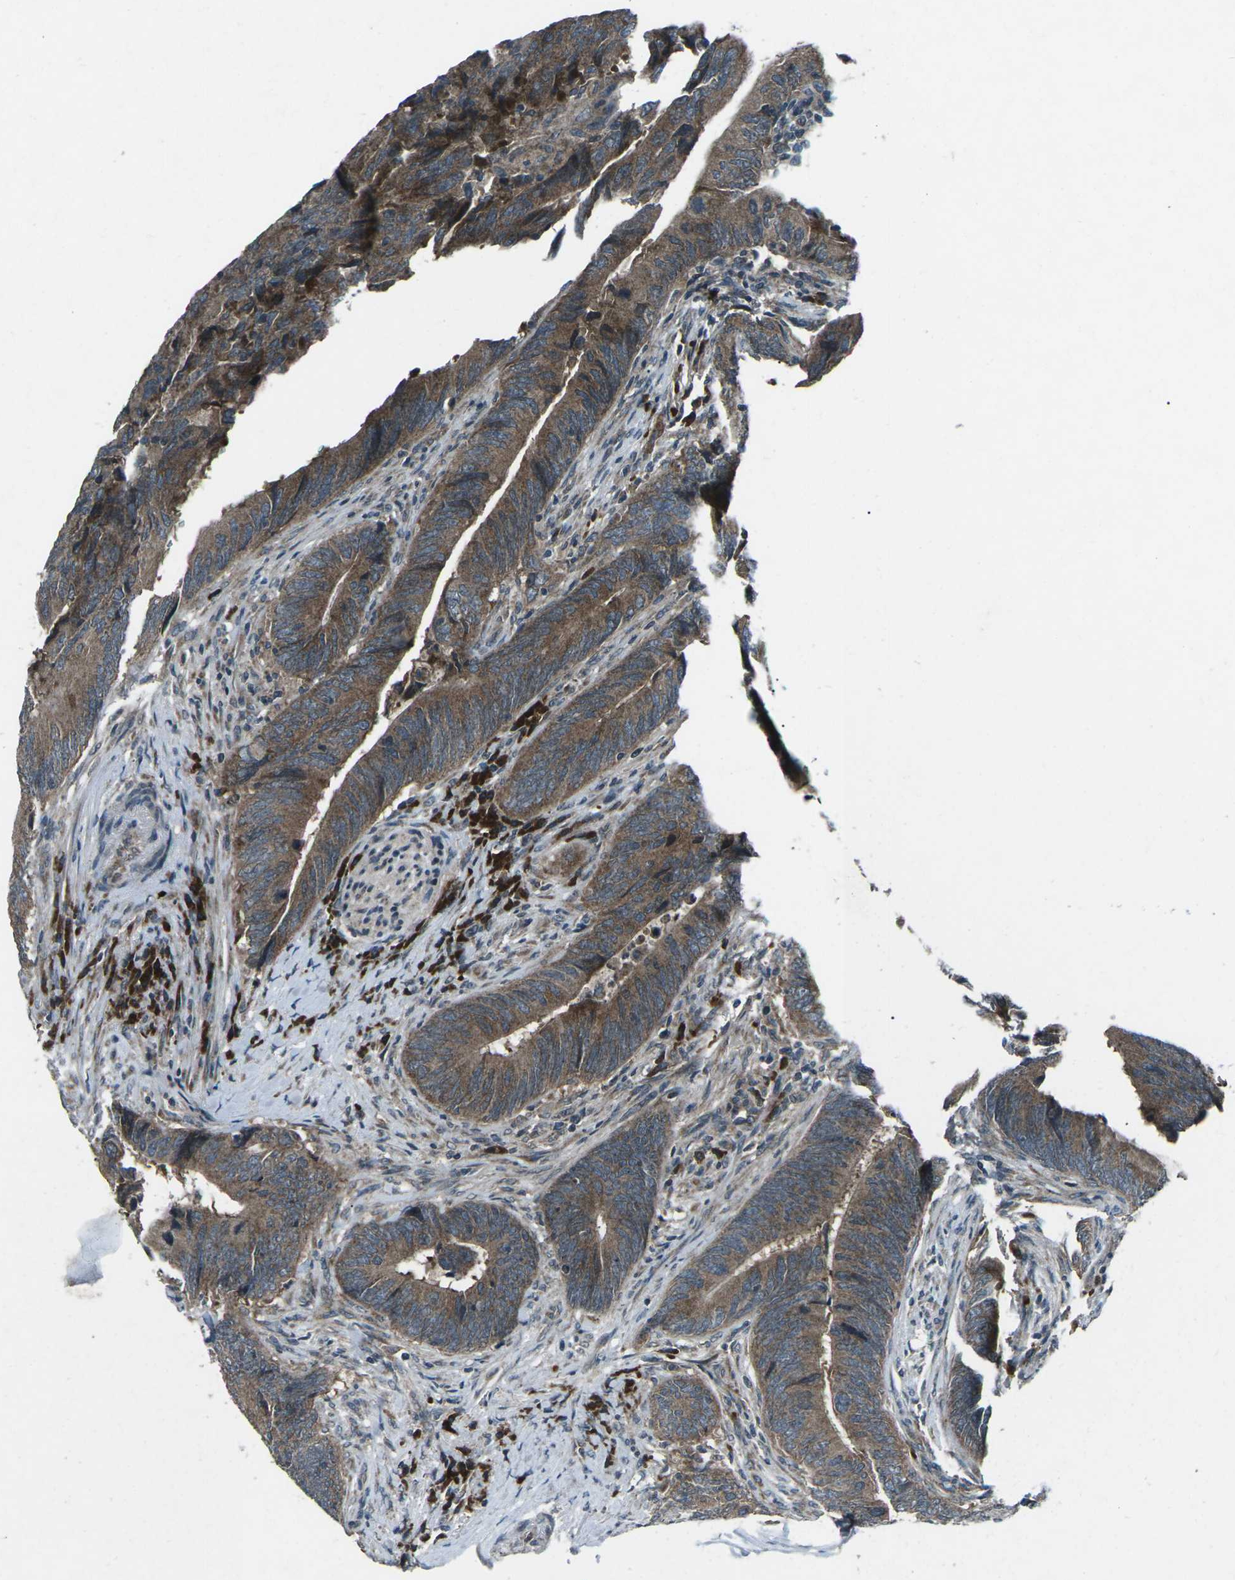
{"staining": {"intensity": "moderate", "quantity": ">75%", "location": "cytoplasmic/membranous"}, "tissue": "colorectal cancer", "cell_type": "Tumor cells", "image_type": "cancer", "snomed": [{"axis": "morphology", "description": "Normal tissue, NOS"}, {"axis": "morphology", "description": "Adenocarcinoma, NOS"}, {"axis": "topography", "description": "Colon"}], "caption": "Brown immunohistochemical staining in colorectal cancer (adenocarcinoma) displays moderate cytoplasmic/membranous staining in about >75% of tumor cells.", "gene": "CDK16", "patient": {"sex": "male", "age": 56}}